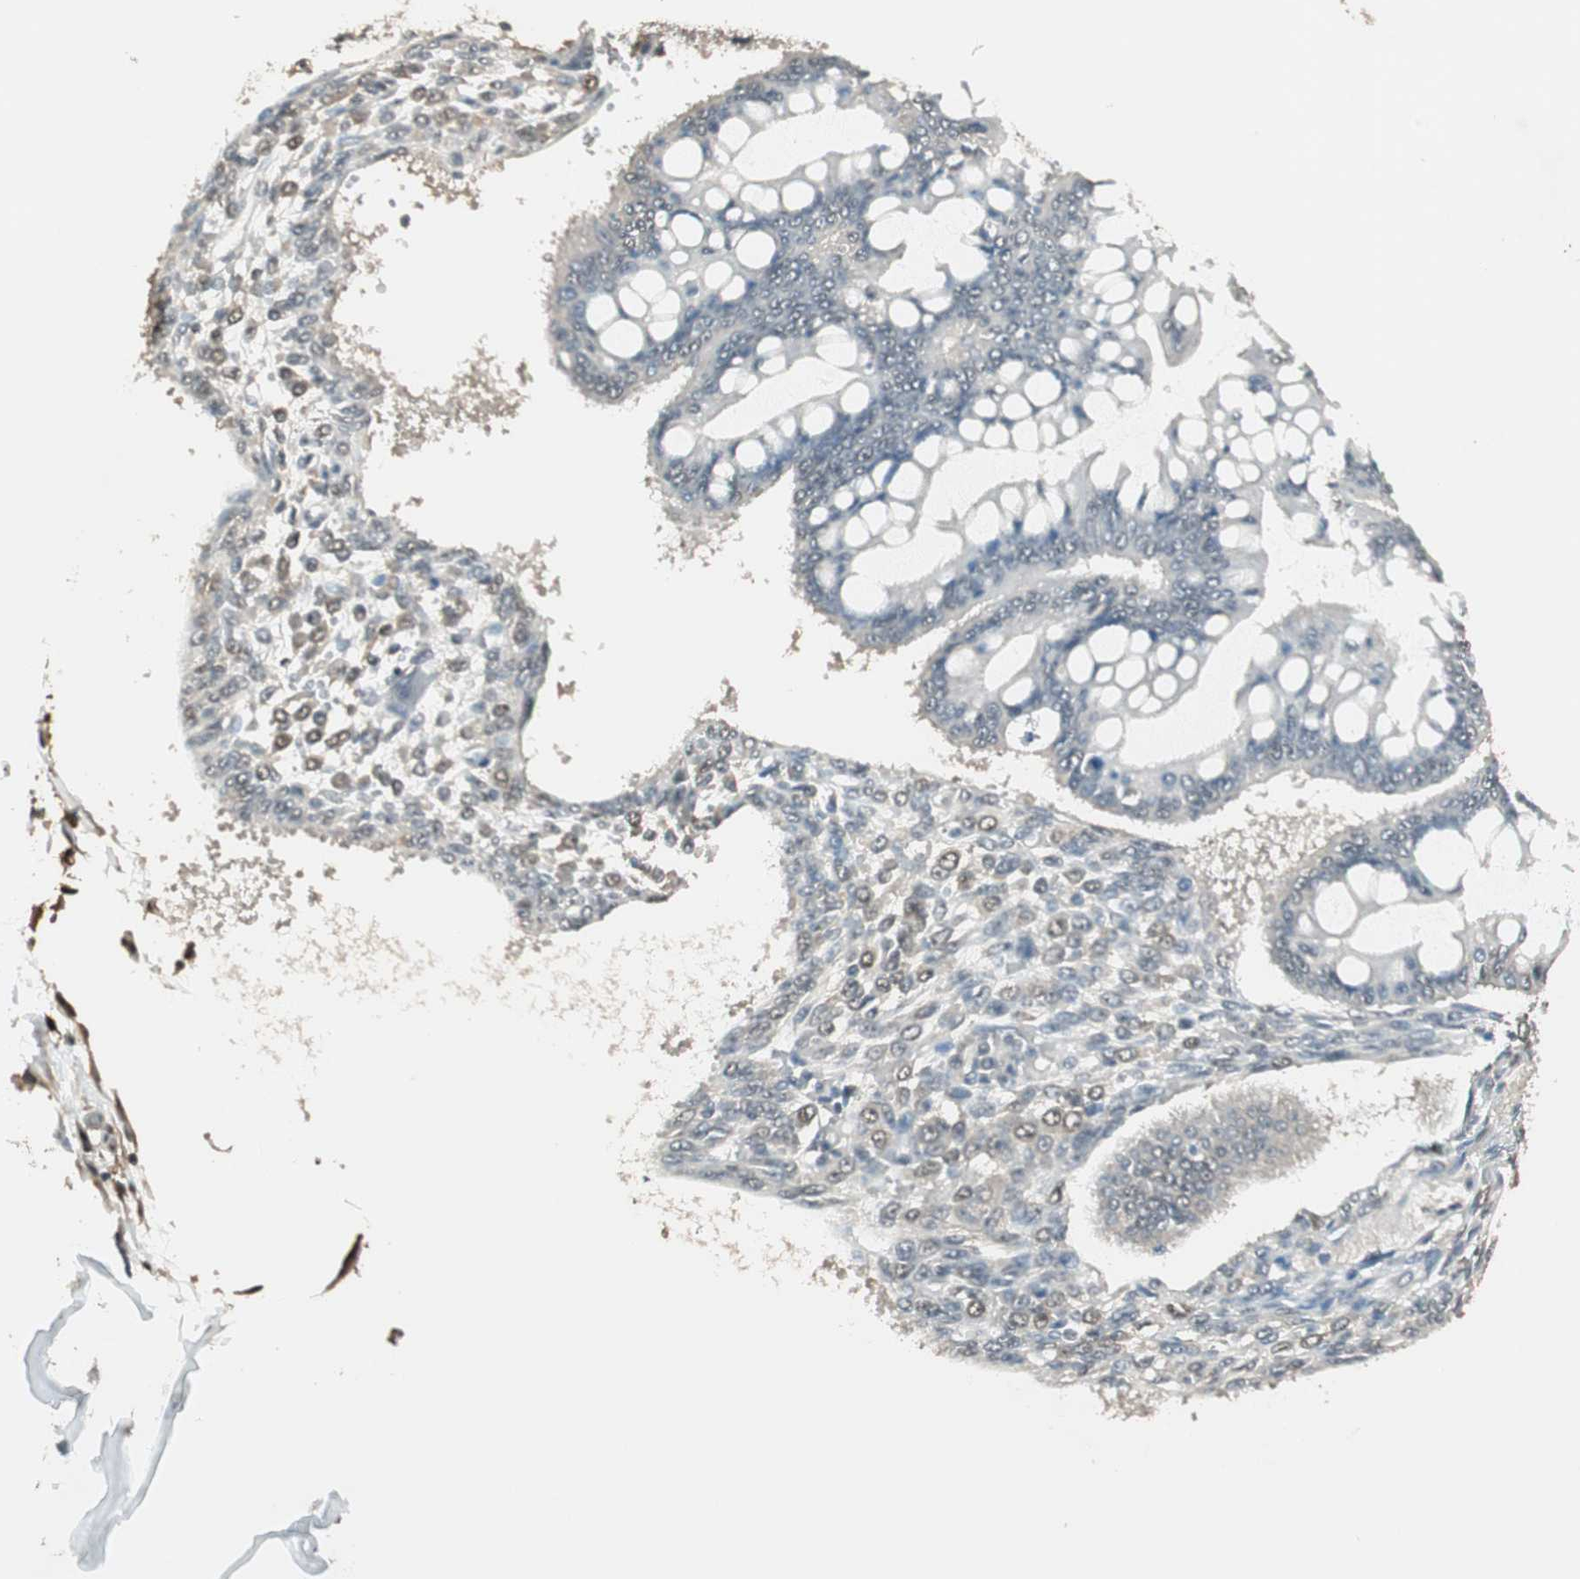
{"staining": {"intensity": "negative", "quantity": "none", "location": "none"}, "tissue": "ovarian cancer", "cell_type": "Tumor cells", "image_type": "cancer", "snomed": [{"axis": "morphology", "description": "Cystadenocarcinoma, mucinous, NOS"}, {"axis": "topography", "description": "Ovary"}], "caption": "Immunohistochemistry (IHC) micrograph of neoplastic tissue: human ovarian mucinous cystadenocarcinoma stained with DAB (3,3'-diaminobenzidine) displays no significant protein expression in tumor cells.", "gene": "USP5", "patient": {"sex": "female", "age": 73}}